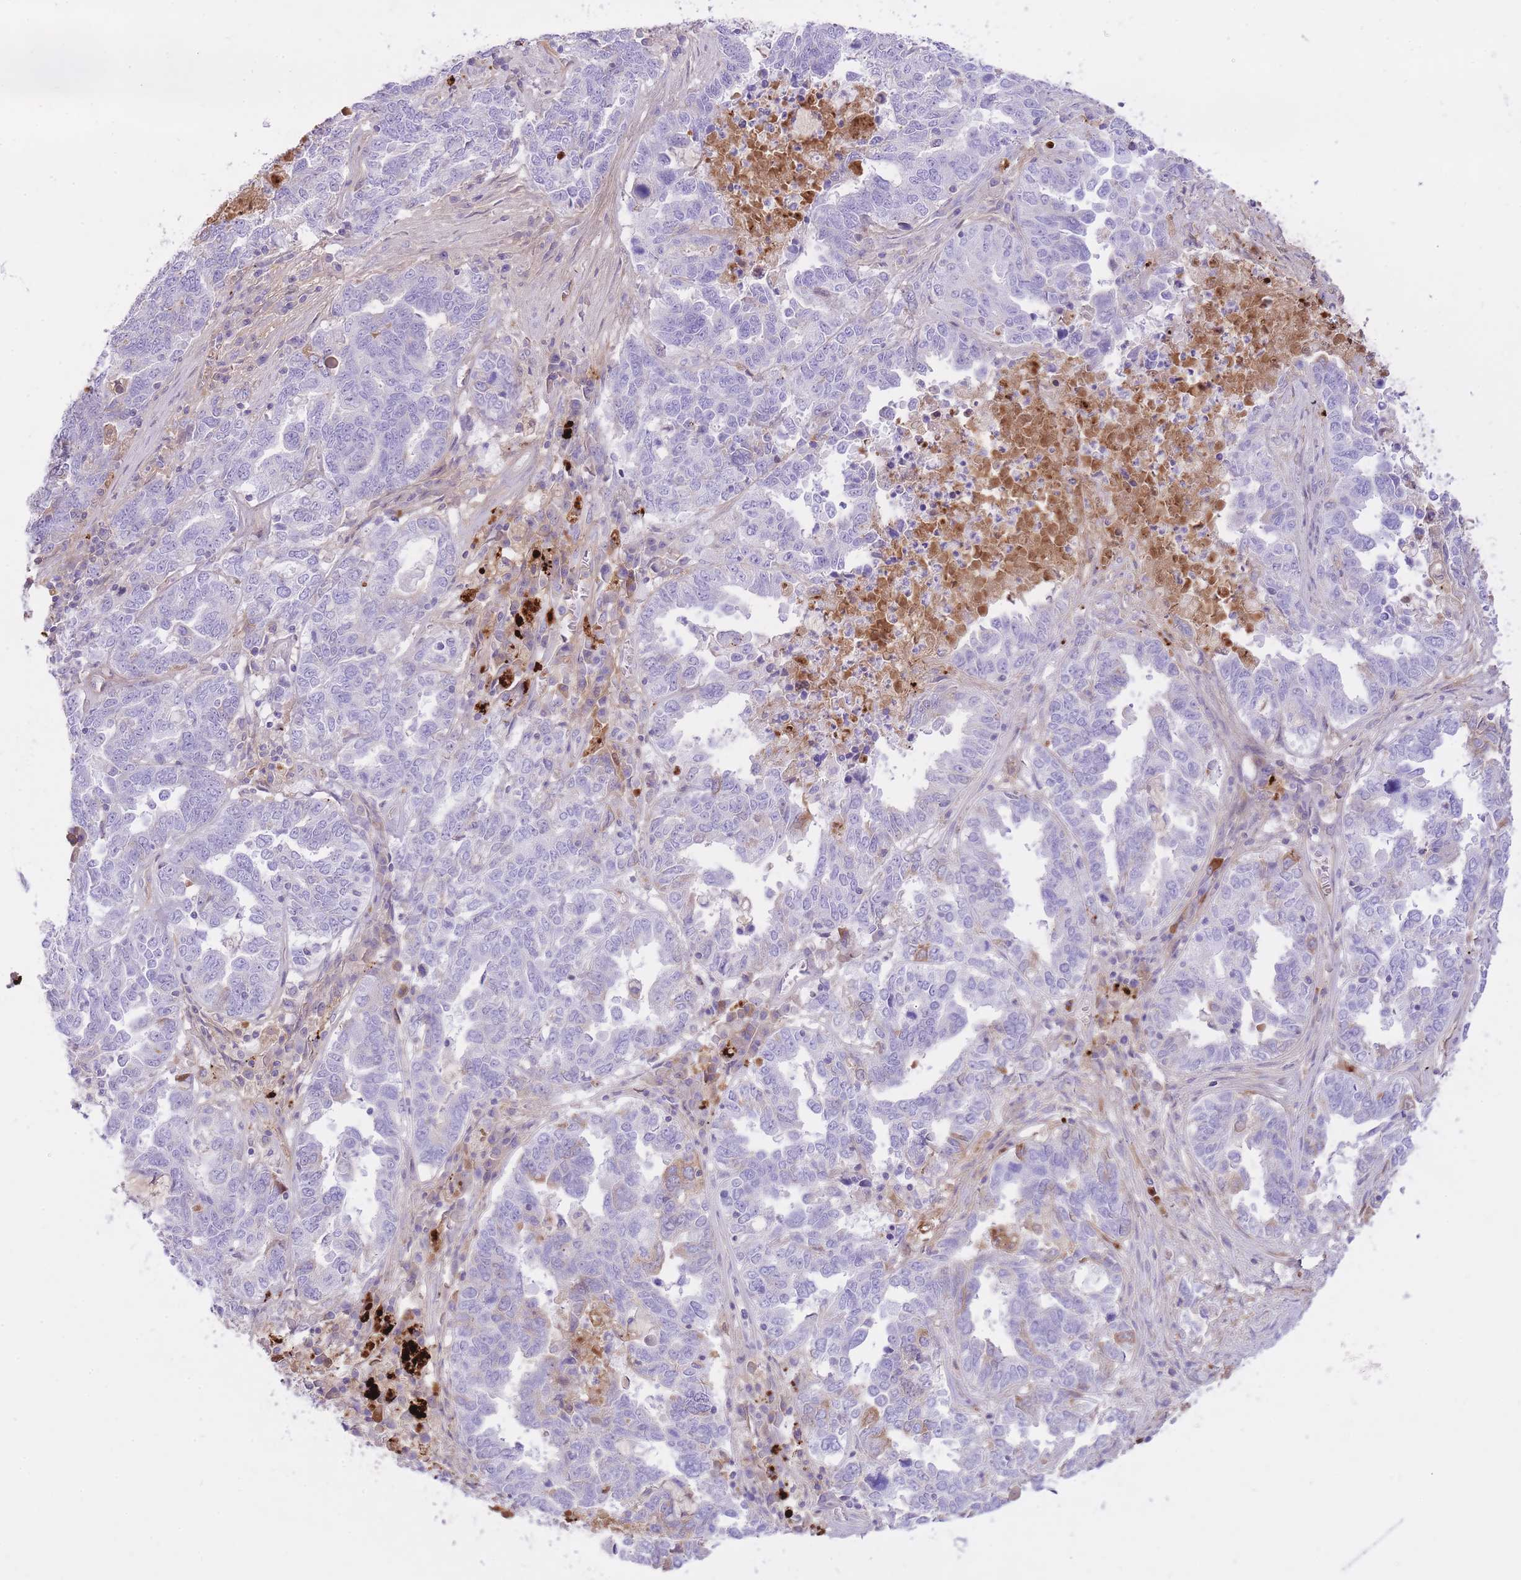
{"staining": {"intensity": "negative", "quantity": "none", "location": "none"}, "tissue": "ovarian cancer", "cell_type": "Tumor cells", "image_type": "cancer", "snomed": [{"axis": "morphology", "description": "Carcinoma, endometroid"}, {"axis": "topography", "description": "Ovary"}], "caption": "This is an immunohistochemistry (IHC) photomicrograph of human ovarian cancer. There is no staining in tumor cells.", "gene": "HRG", "patient": {"sex": "female", "age": 62}}